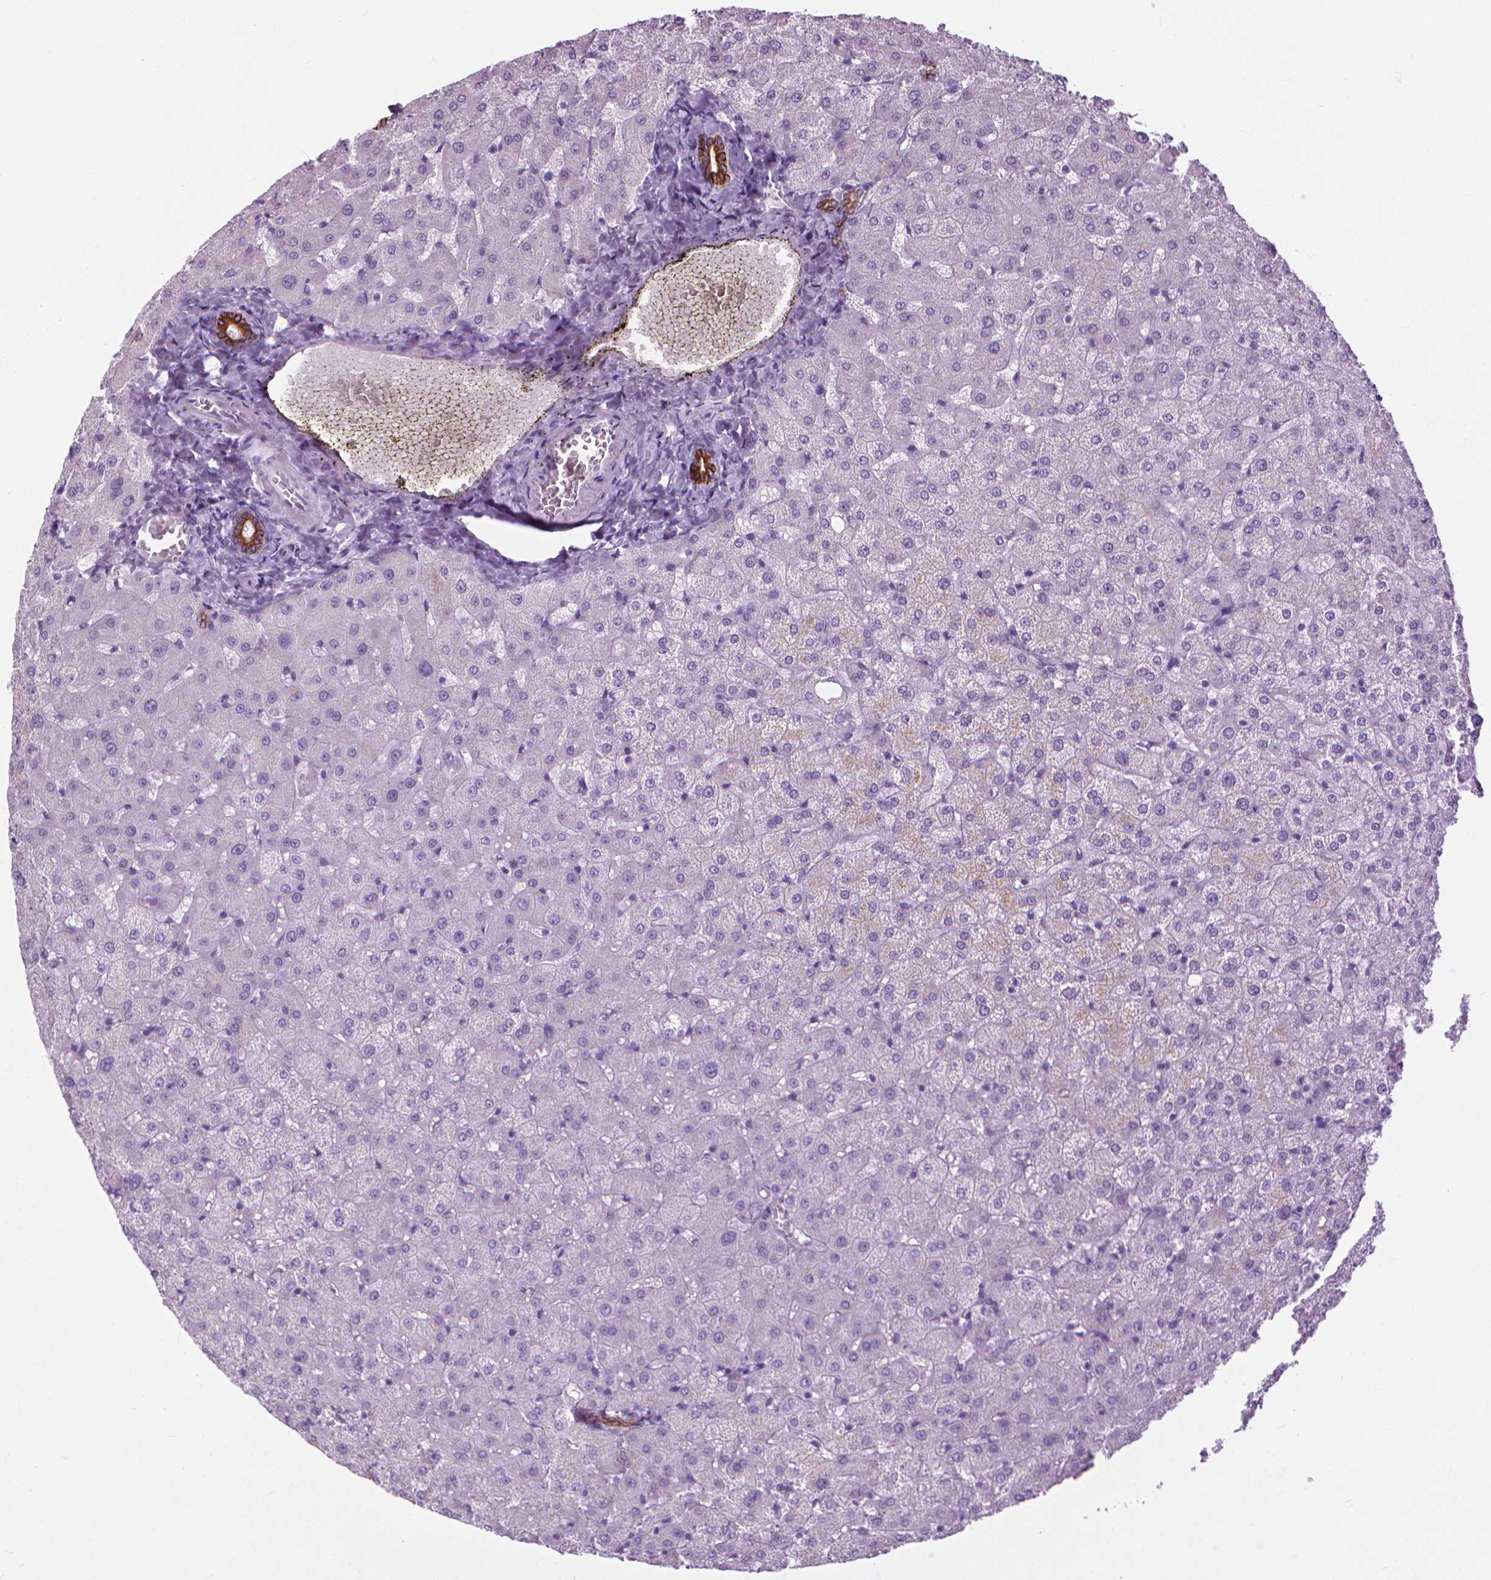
{"staining": {"intensity": "strong", "quantity": ">75%", "location": "cytoplasmic/membranous"}, "tissue": "liver", "cell_type": "Cholangiocytes", "image_type": "normal", "snomed": [{"axis": "morphology", "description": "Normal tissue, NOS"}, {"axis": "topography", "description": "Liver"}], "caption": "High-power microscopy captured an immunohistochemistry (IHC) micrograph of normal liver, revealing strong cytoplasmic/membranous positivity in about >75% of cholangiocytes. Nuclei are stained in blue.", "gene": "HTR2B", "patient": {"sex": "female", "age": 50}}